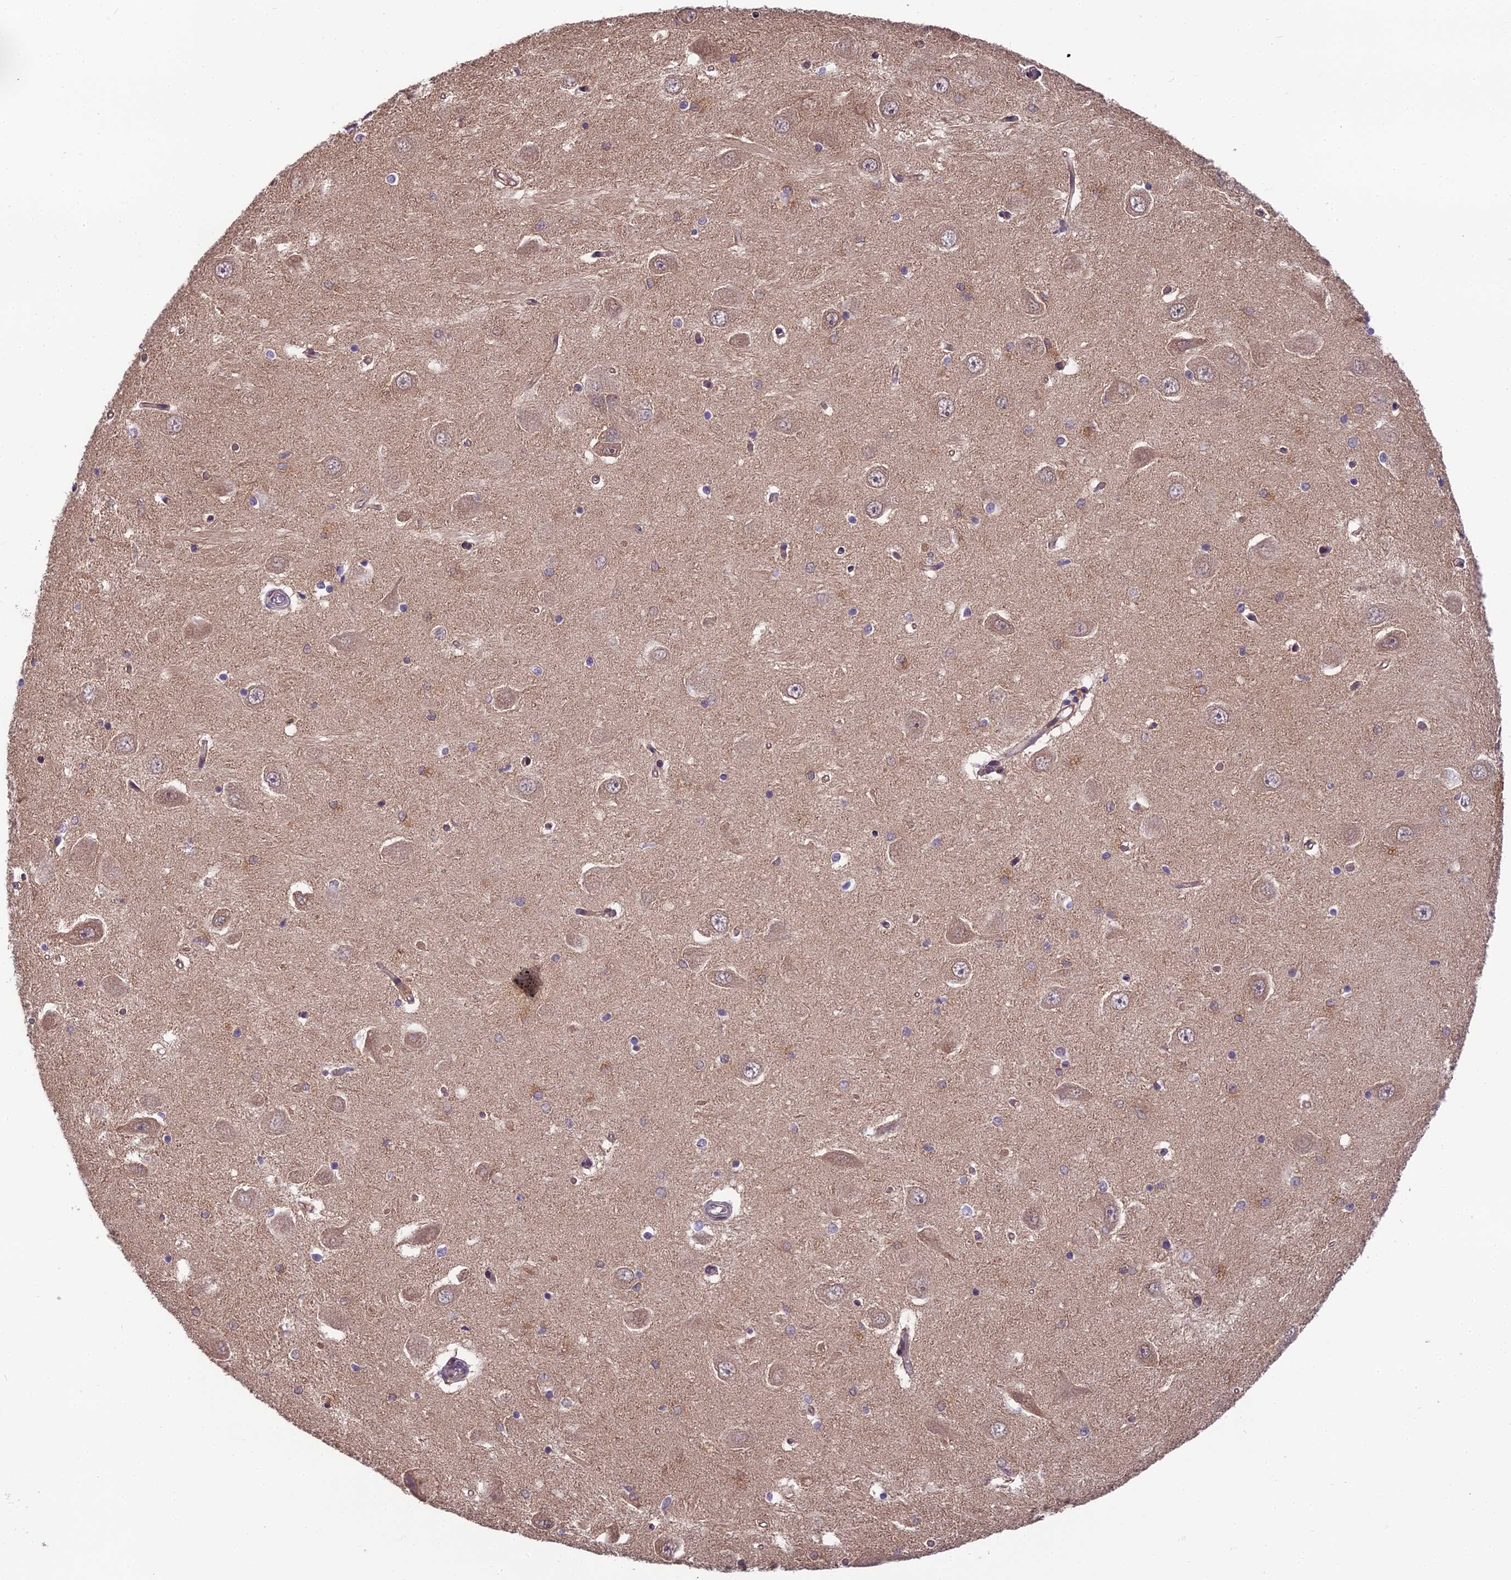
{"staining": {"intensity": "negative", "quantity": "none", "location": "none"}, "tissue": "hippocampus", "cell_type": "Glial cells", "image_type": "normal", "snomed": [{"axis": "morphology", "description": "Normal tissue, NOS"}, {"axis": "topography", "description": "Hippocampus"}], "caption": "DAB immunohistochemical staining of normal human hippocampus exhibits no significant expression in glial cells.", "gene": "CYP2R1", "patient": {"sex": "male", "age": 45}}